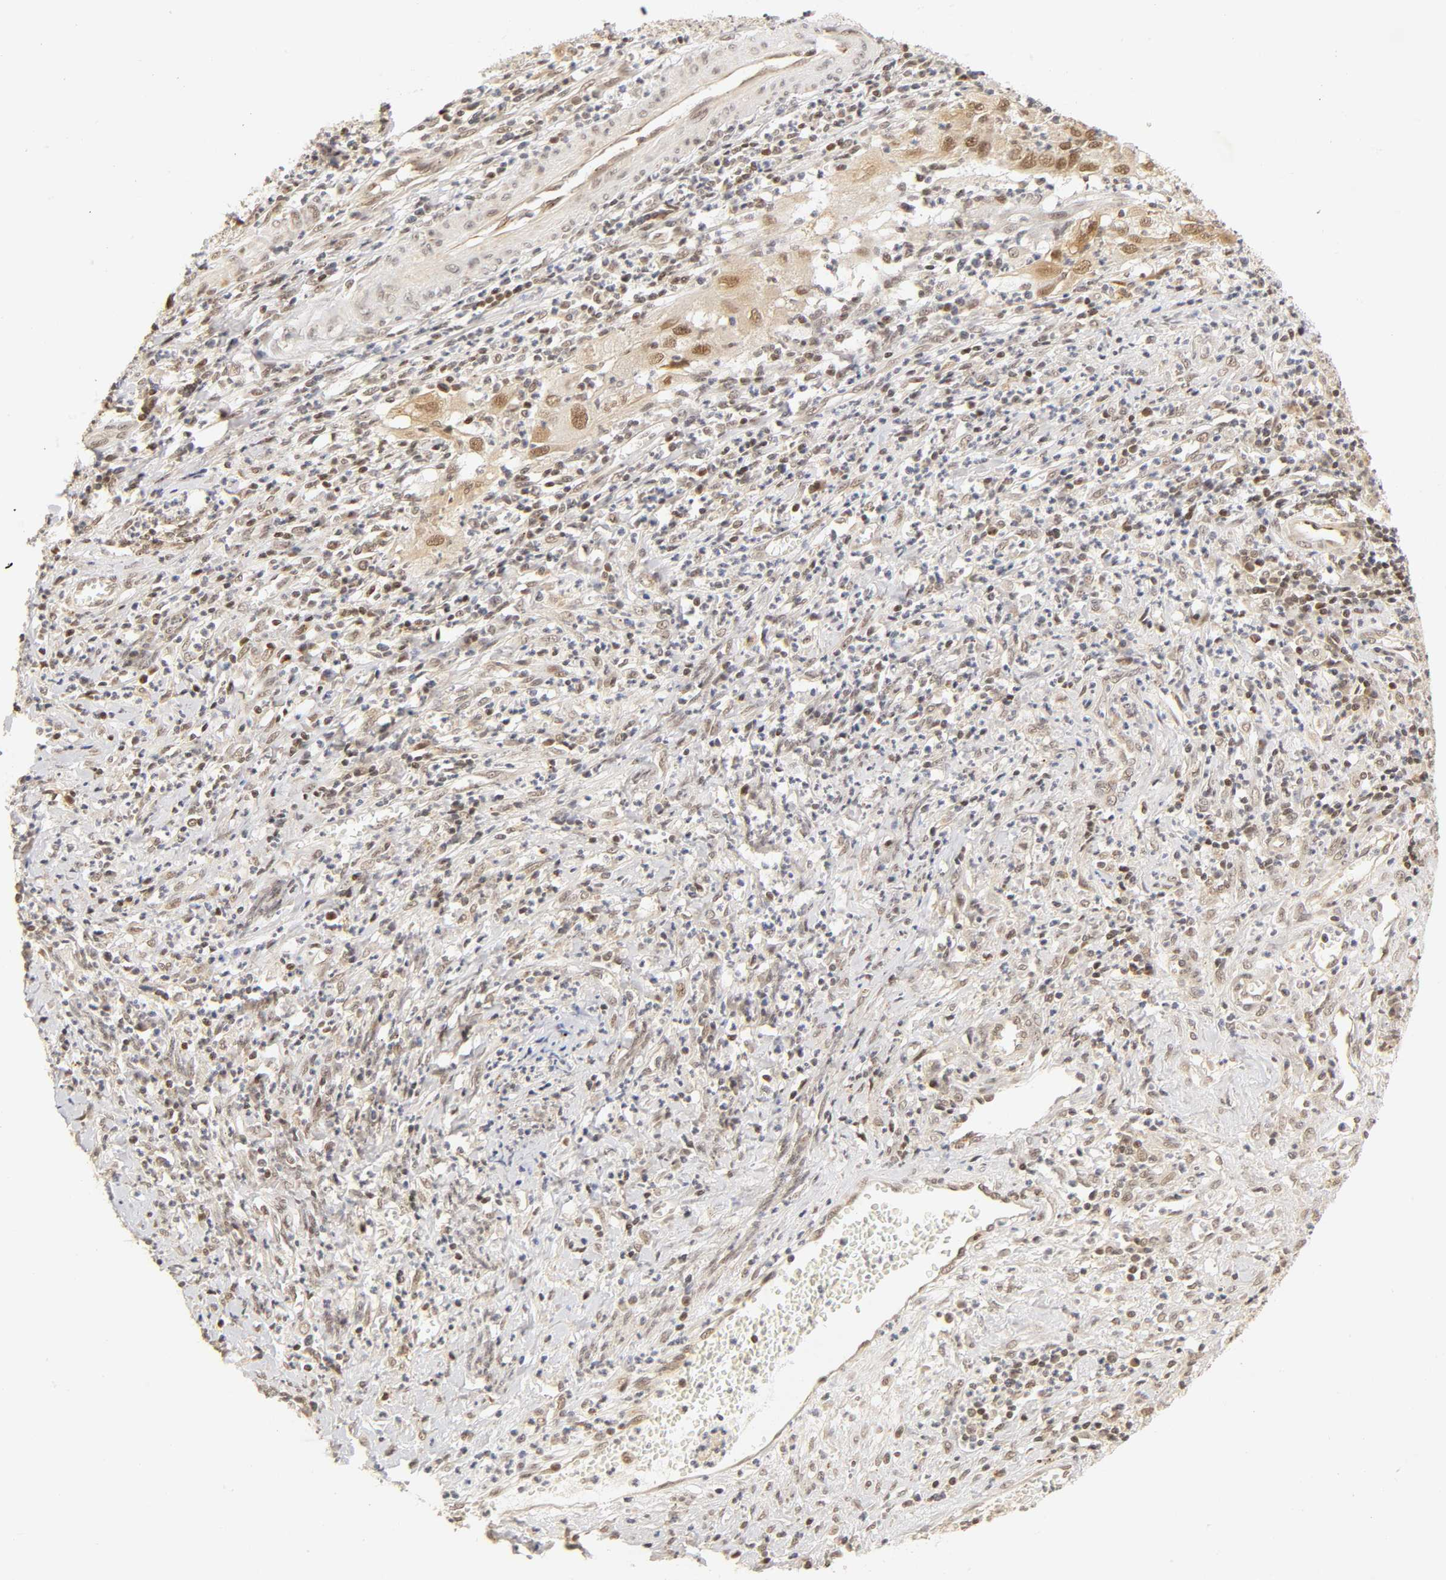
{"staining": {"intensity": "moderate", "quantity": "25%-75%", "location": "cytoplasmic/membranous,nuclear"}, "tissue": "cervical cancer", "cell_type": "Tumor cells", "image_type": "cancer", "snomed": [{"axis": "morphology", "description": "Squamous cell carcinoma, NOS"}, {"axis": "topography", "description": "Cervix"}], "caption": "Human cervical cancer stained with a brown dye displays moderate cytoplasmic/membranous and nuclear positive staining in about 25%-75% of tumor cells.", "gene": "TAF10", "patient": {"sex": "female", "age": 32}}